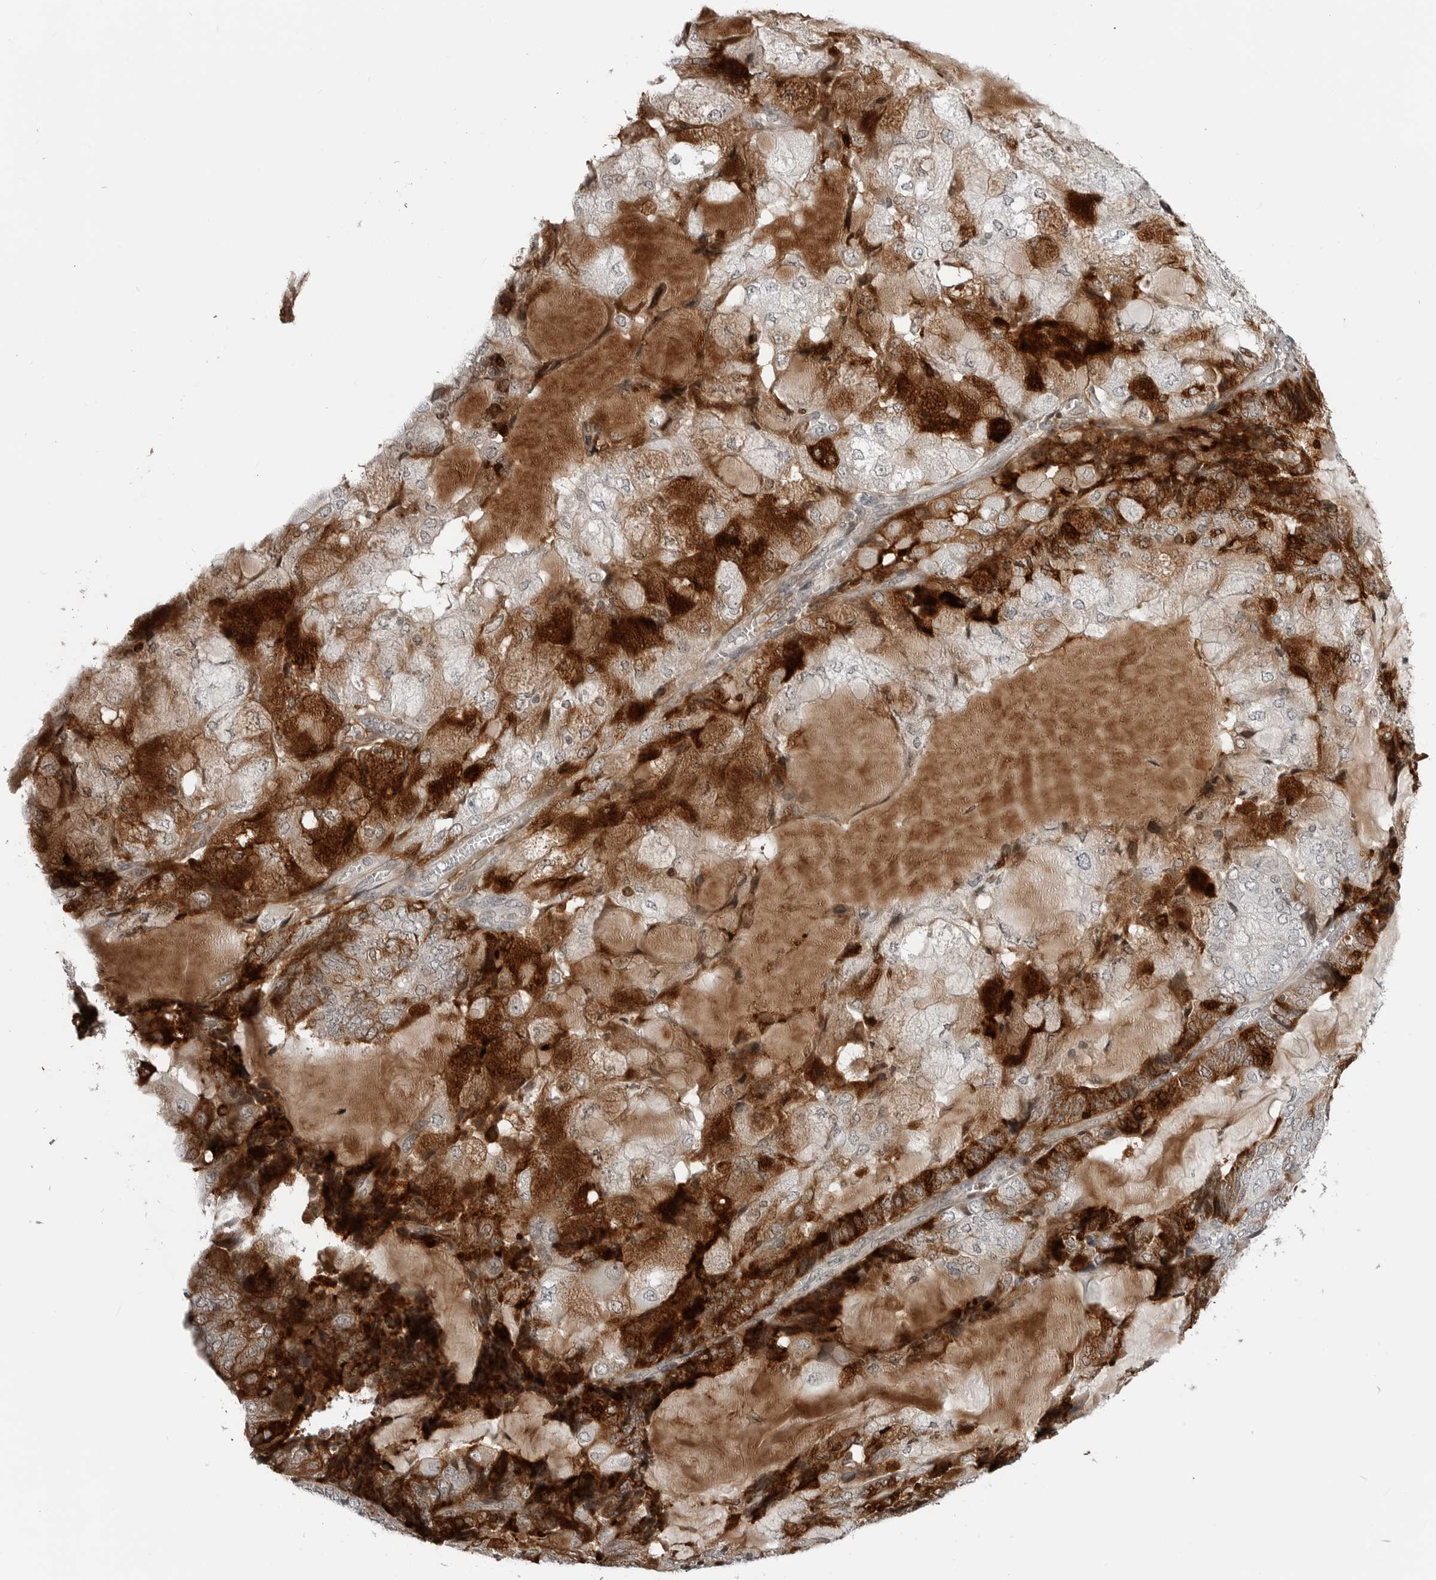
{"staining": {"intensity": "strong", "quantity": "25%-75%", "location": "cytoplasmic/membranous"}, "tissue": "endometrial cancer", "cell_type": "Tumor cells", "image_type": "cancer", "snomed": [{"axis": "morphology", "description": "Adenocarcinoma, NOS"}, {"axis": "topography", "description": "Endometrium"}], "caption": "Protein expression analysis of endometrial cancer (adenocarcinoma) exhibits strong cytoplasmic/membranous staining in approximately 25%-75% of tumor cells.", "gene": "CXCR5", "patient": {"sex": "female", "age": 81}}